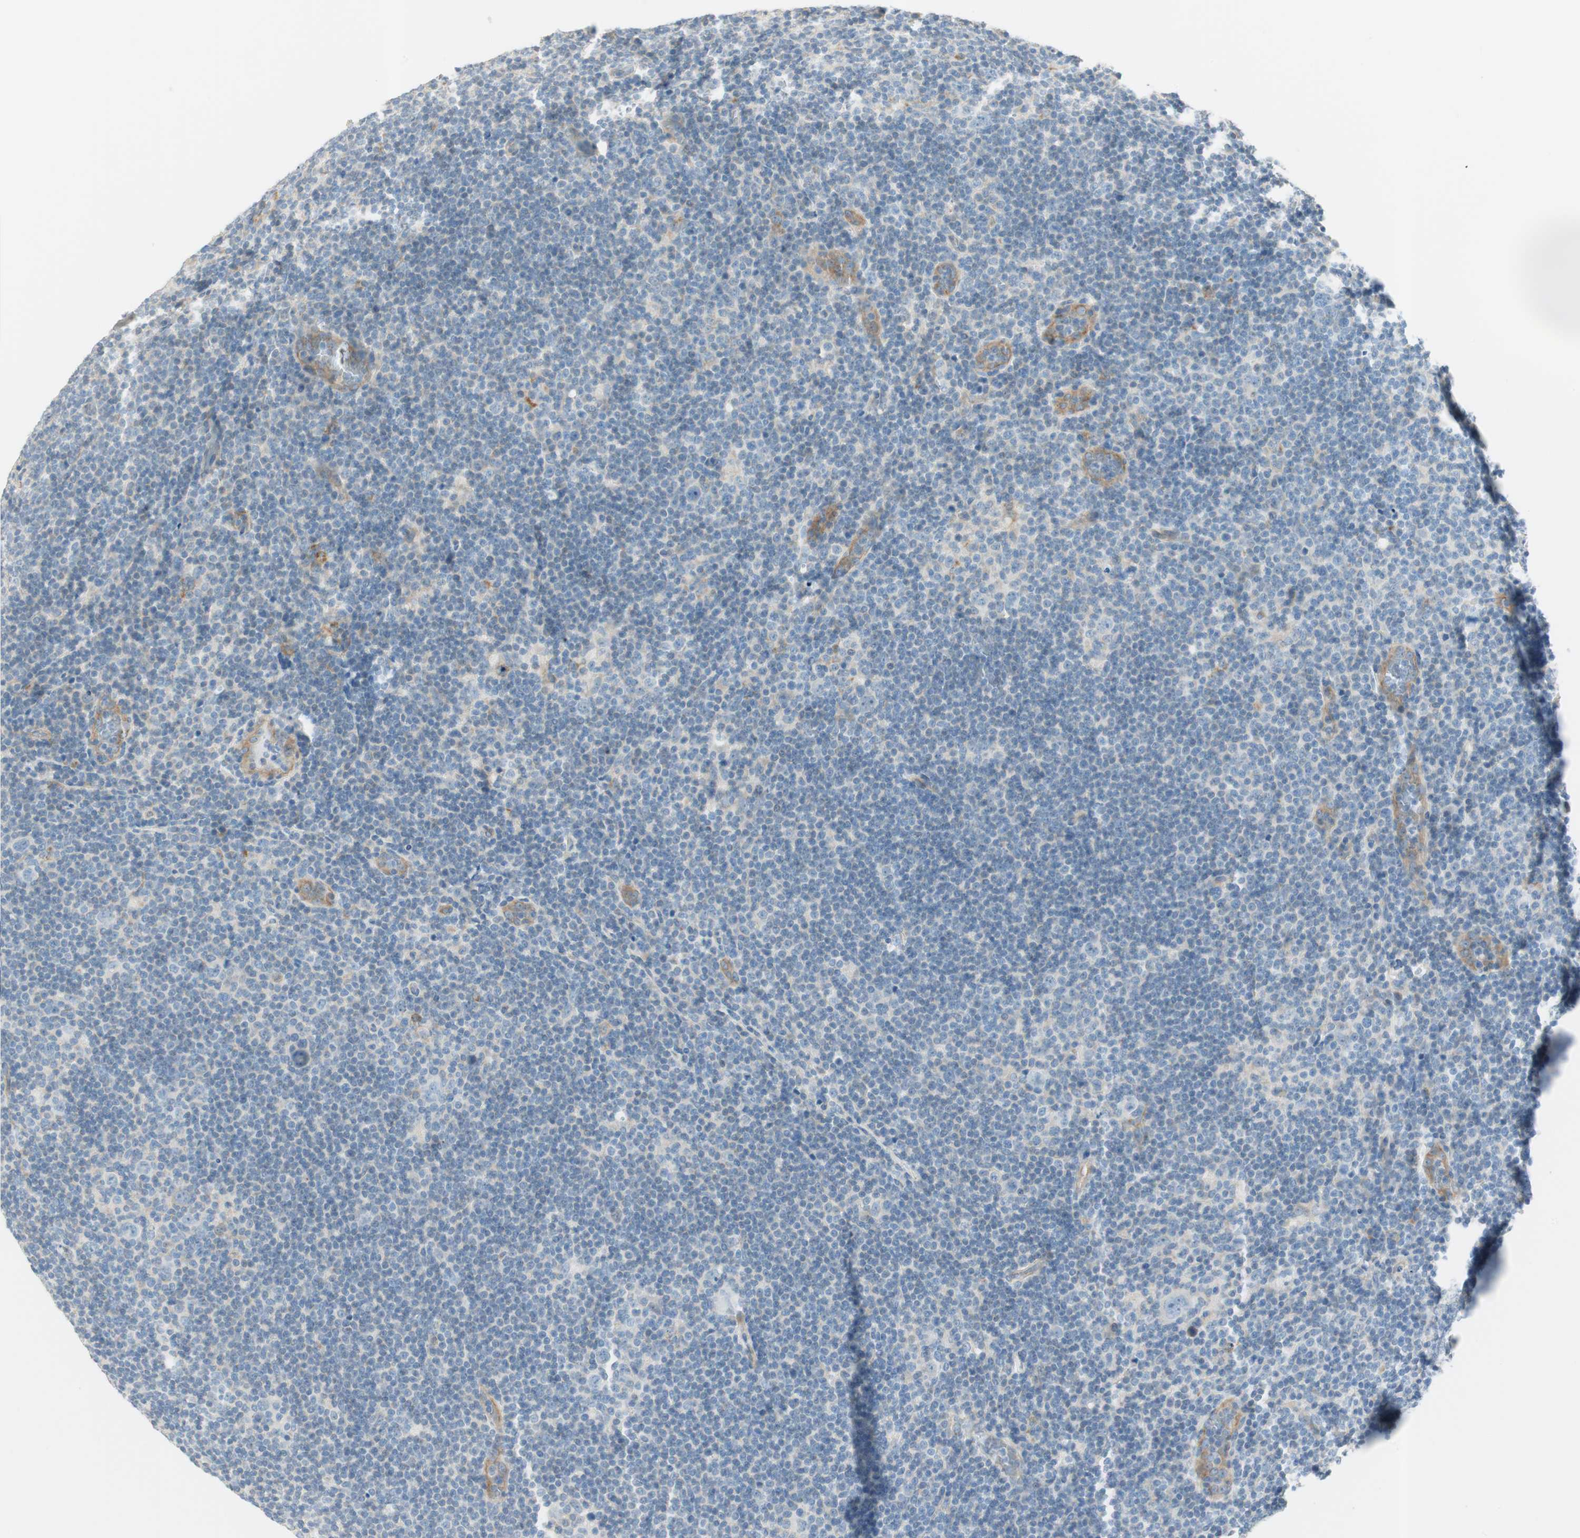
{"staining": {"intensity": "weak", "quantity": "<25%", "location": "cytoplasmic/membranous"}, "tissue": "lymphoma", "cell_type": "Tumor cells", "image_type": "cancer", "snomed": [{"axis": "morphology", "description": "Hodgkin's disease, NOS"}, {"axis": "topography", "description": "Lymph node"}], "caption": "The photomicrograph exhibits no significant staining in tumor cells of Hodgkin's disease. (DAB immunohistochemistry visualized using brightfield microscopy, high magnification).", "gene": "CDK3", "patient": {"sex": "female", "age": 57}}